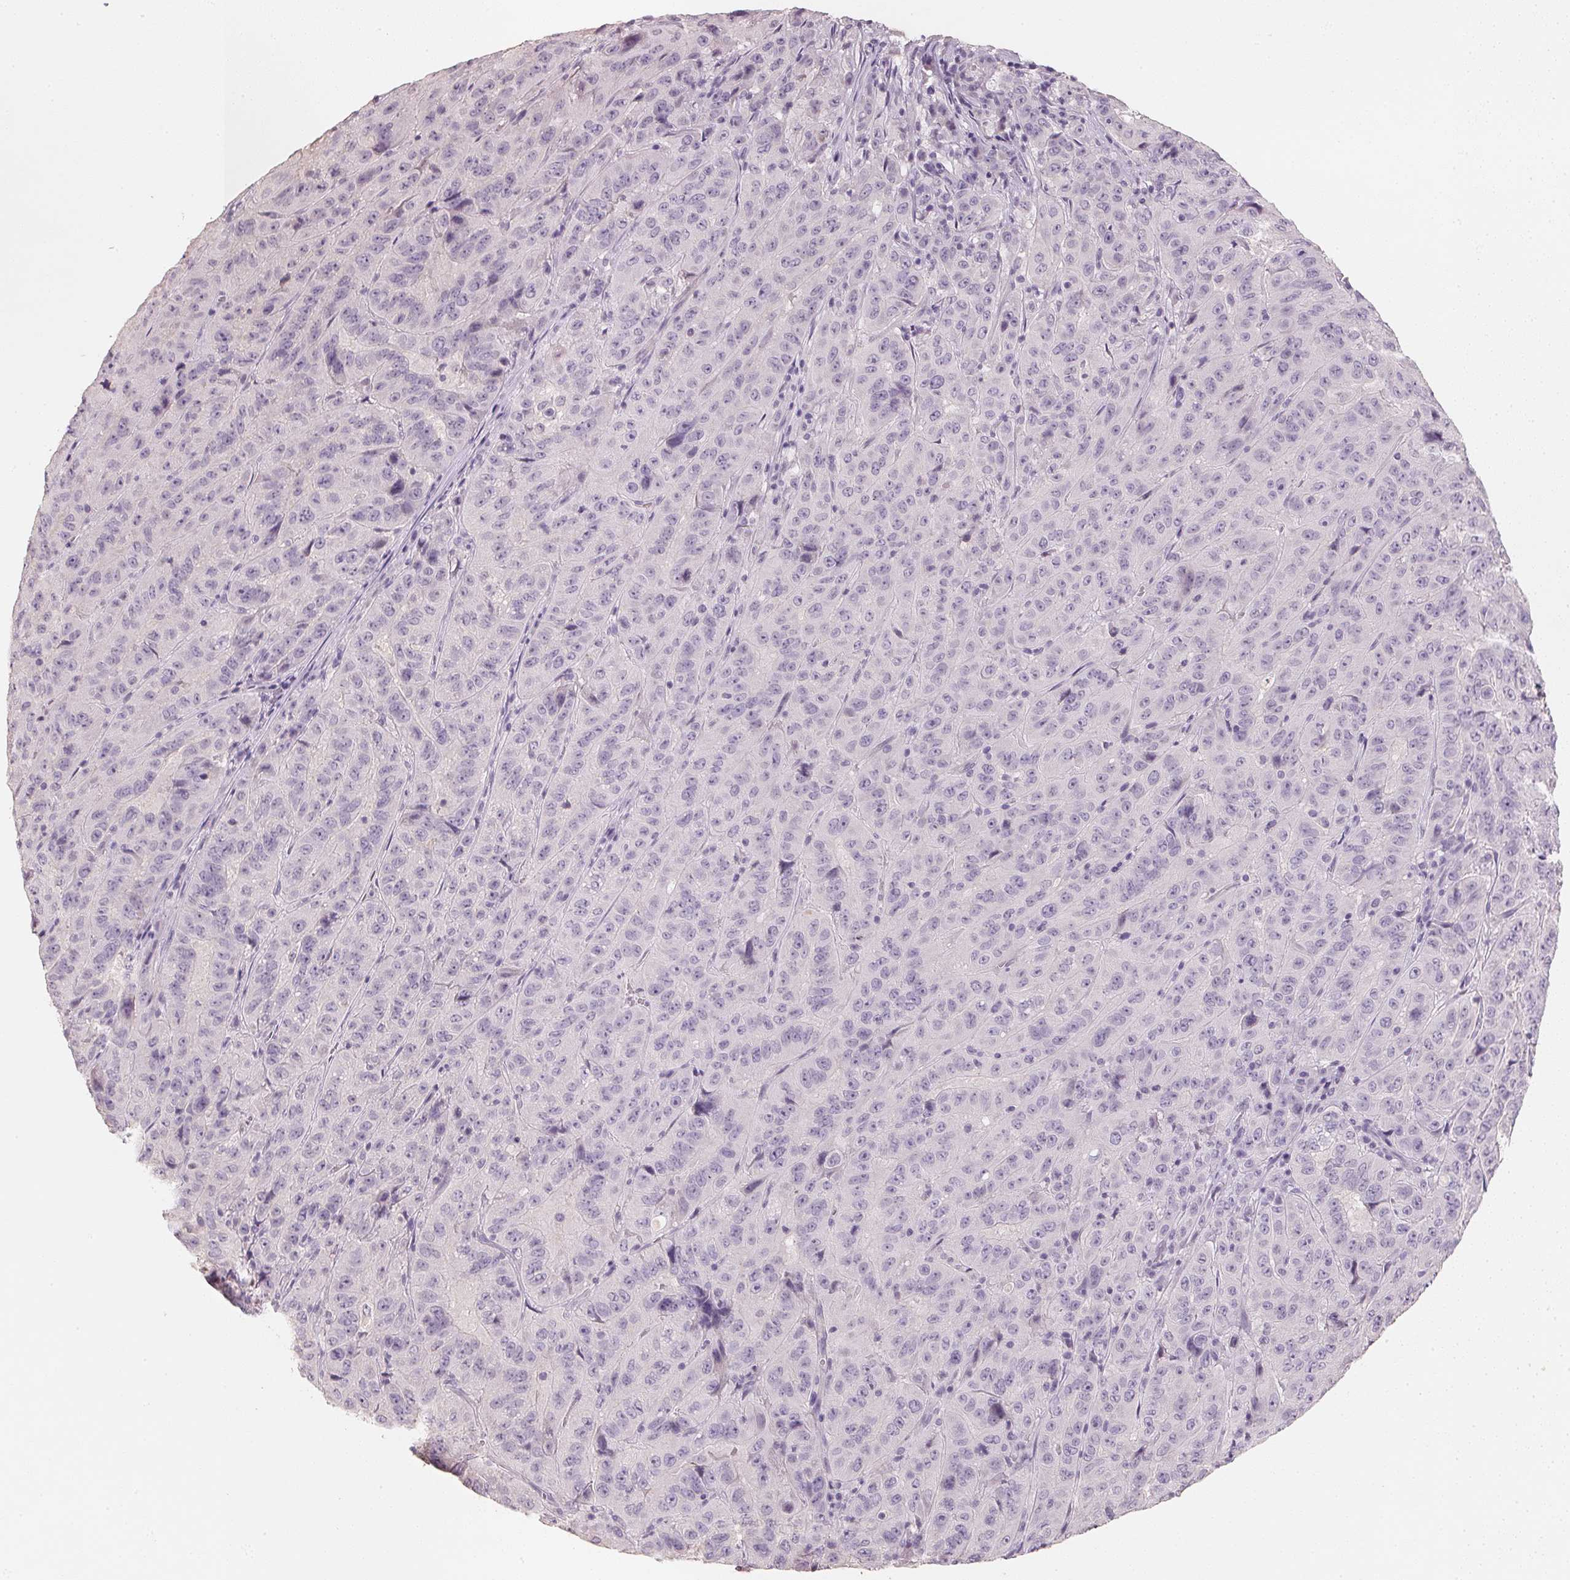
{"staining": {"intensity": "negative", "quantity": "none", "location": "none"}, "tissue": "pancreatic cancer", "cell_type": "Tumor cells", "image_type": "cancer", "snomed": [{"axis": "morphology", "description": "Adenocarcinoma, NOS"}, {"axis": "topography", "description": "Pancreas"}], "caption": "This is an immunohistochemistry histopathology image of human adenocarcinoma (pancreatic). There is no staining in tumor cells.", "gene": "CXCL5", "patient": {"sex": "male", "age": 63}}